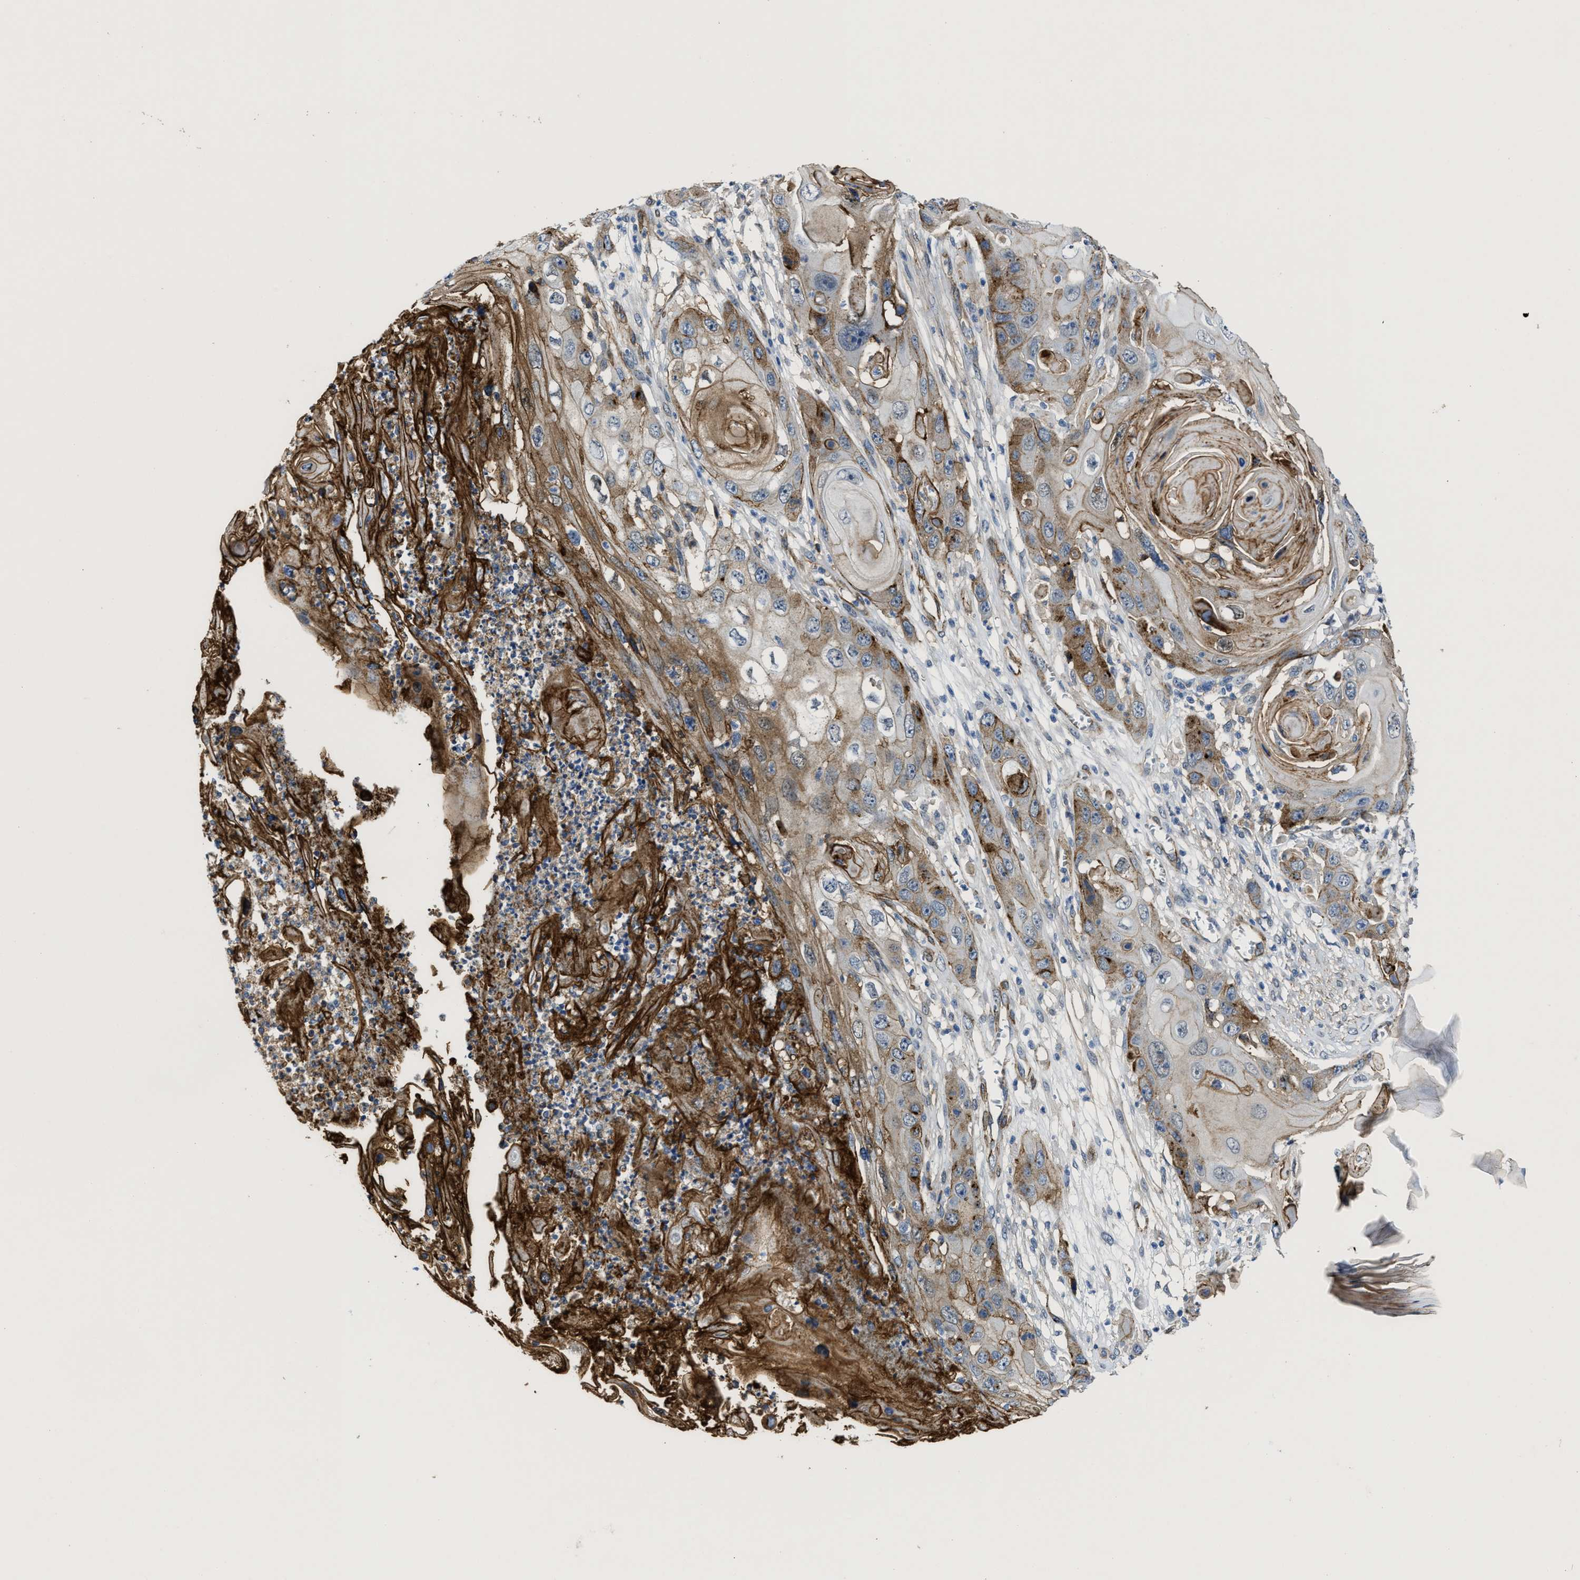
{"staining": {"intensity": "moderate", "quantity": "25%-75%", "location": "cytoplasmic/membranous"}, "tissue": "skin cancer", "cell_type": "Tumor cells", "image_type": "cancer", "snomed": [{"axis": "morphology", "description": "Squamous cell carcinoma, NOS"}, {"axis": "topography", "description": "Skin"}], "caption": "Moderate cytoplasmic/membranous staining for a protein is identified in about 25%-75% of tumor cells of squamous cell carcinoma (skin) using IHC.", "gene": "NAB1", "patient": {"sex": "male", "age": 55}}